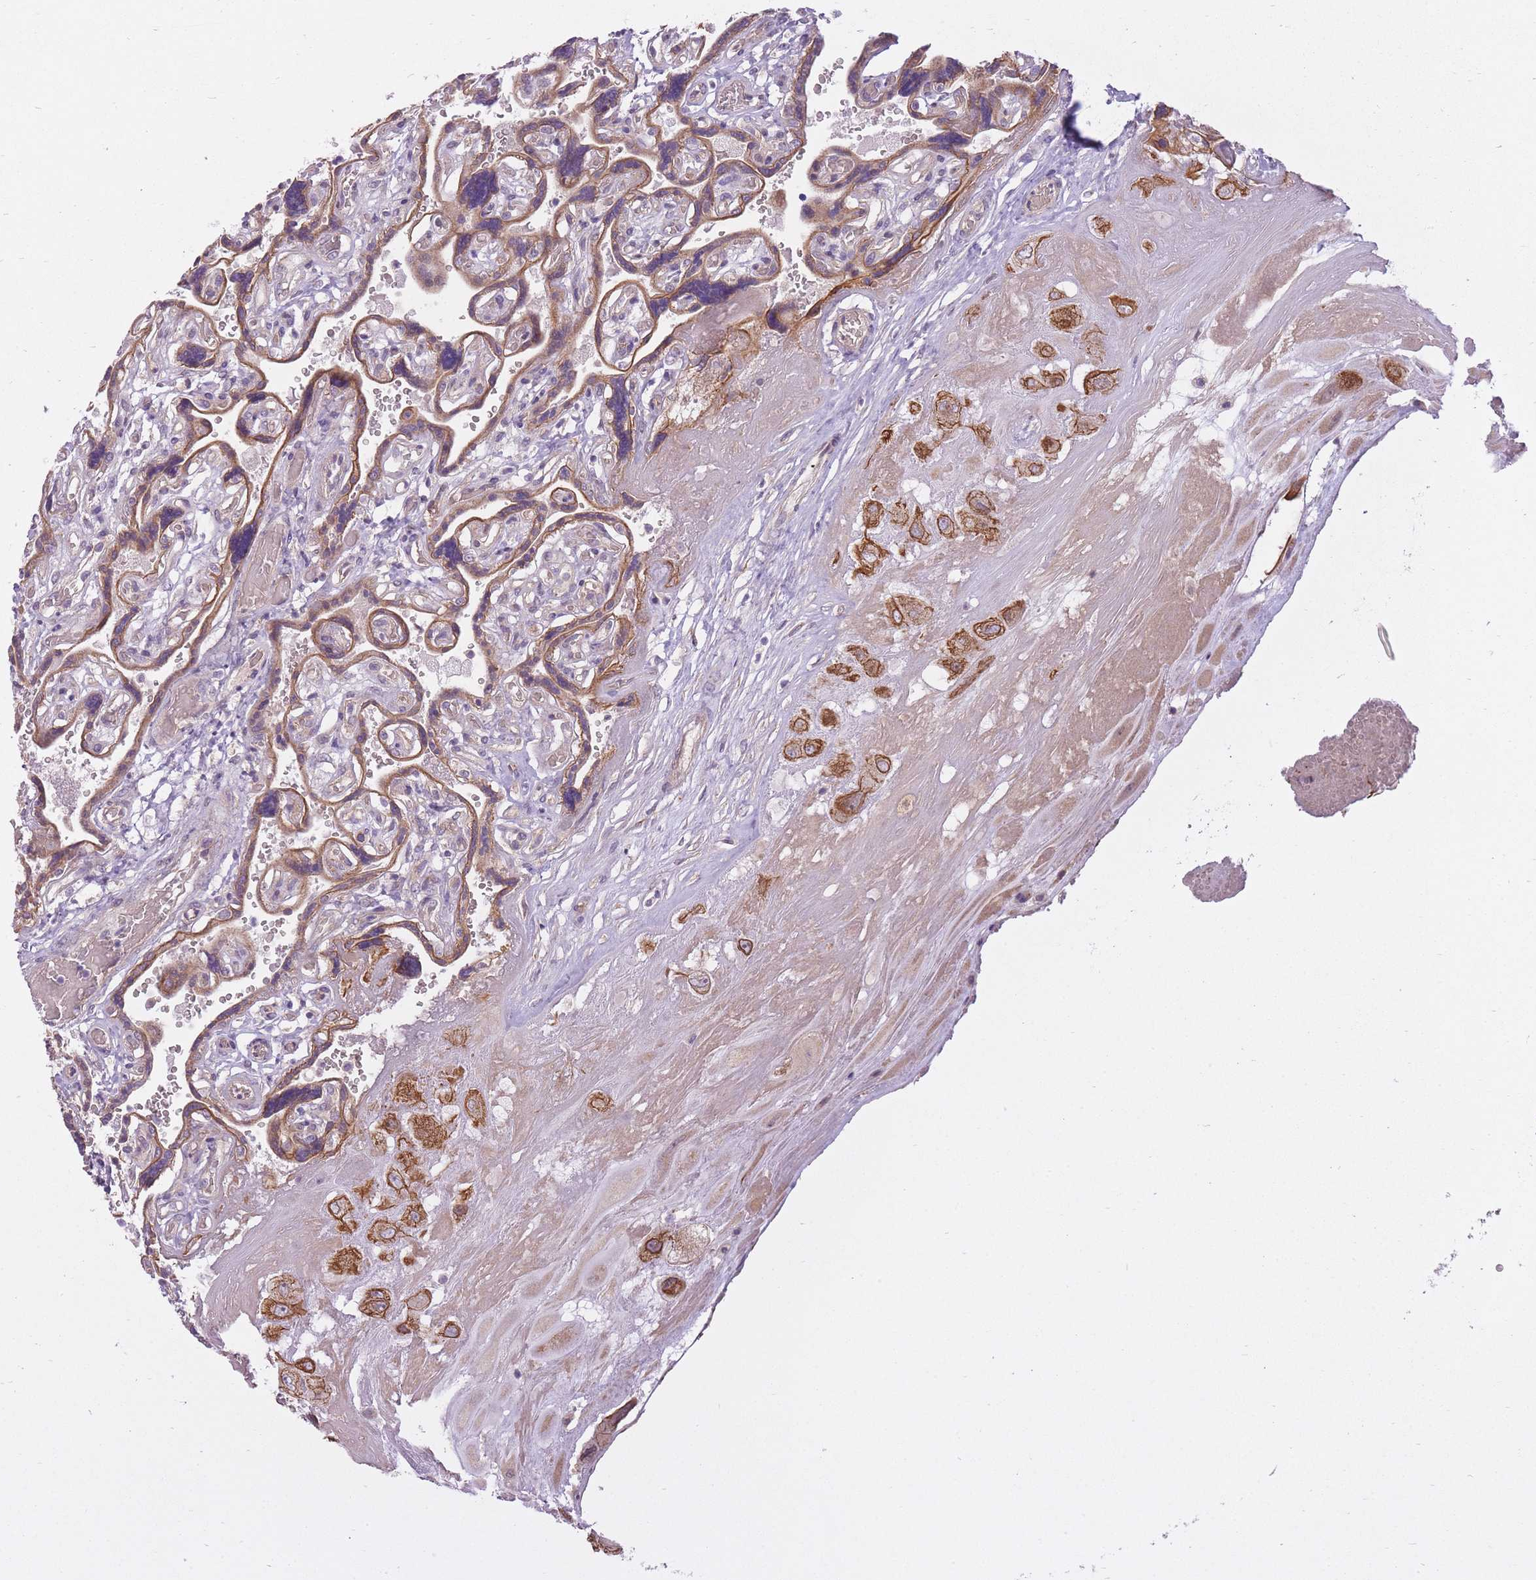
{"staining": {"intensity": "moderate", "quantity": ">75%", "location": "cytoplasmic/membranous"}, "tissue": "placenta", "cell_type": "Decidual cells", "image_type": "normal", "snomed": [{"axis": "morphology", "description": "Normal tissue, NOS"}, {"axis": "topography", "description": "Placenta"}], "caption": "A histopathology image of human placenta stained for a protein shows moderate cytoplasmic/membranous brown staining in decidual cells. The protein is shown in brown color, while the nuclei are stained blue.", "gene": "REV1", "patient": {"sex": "female", "age": 32}}